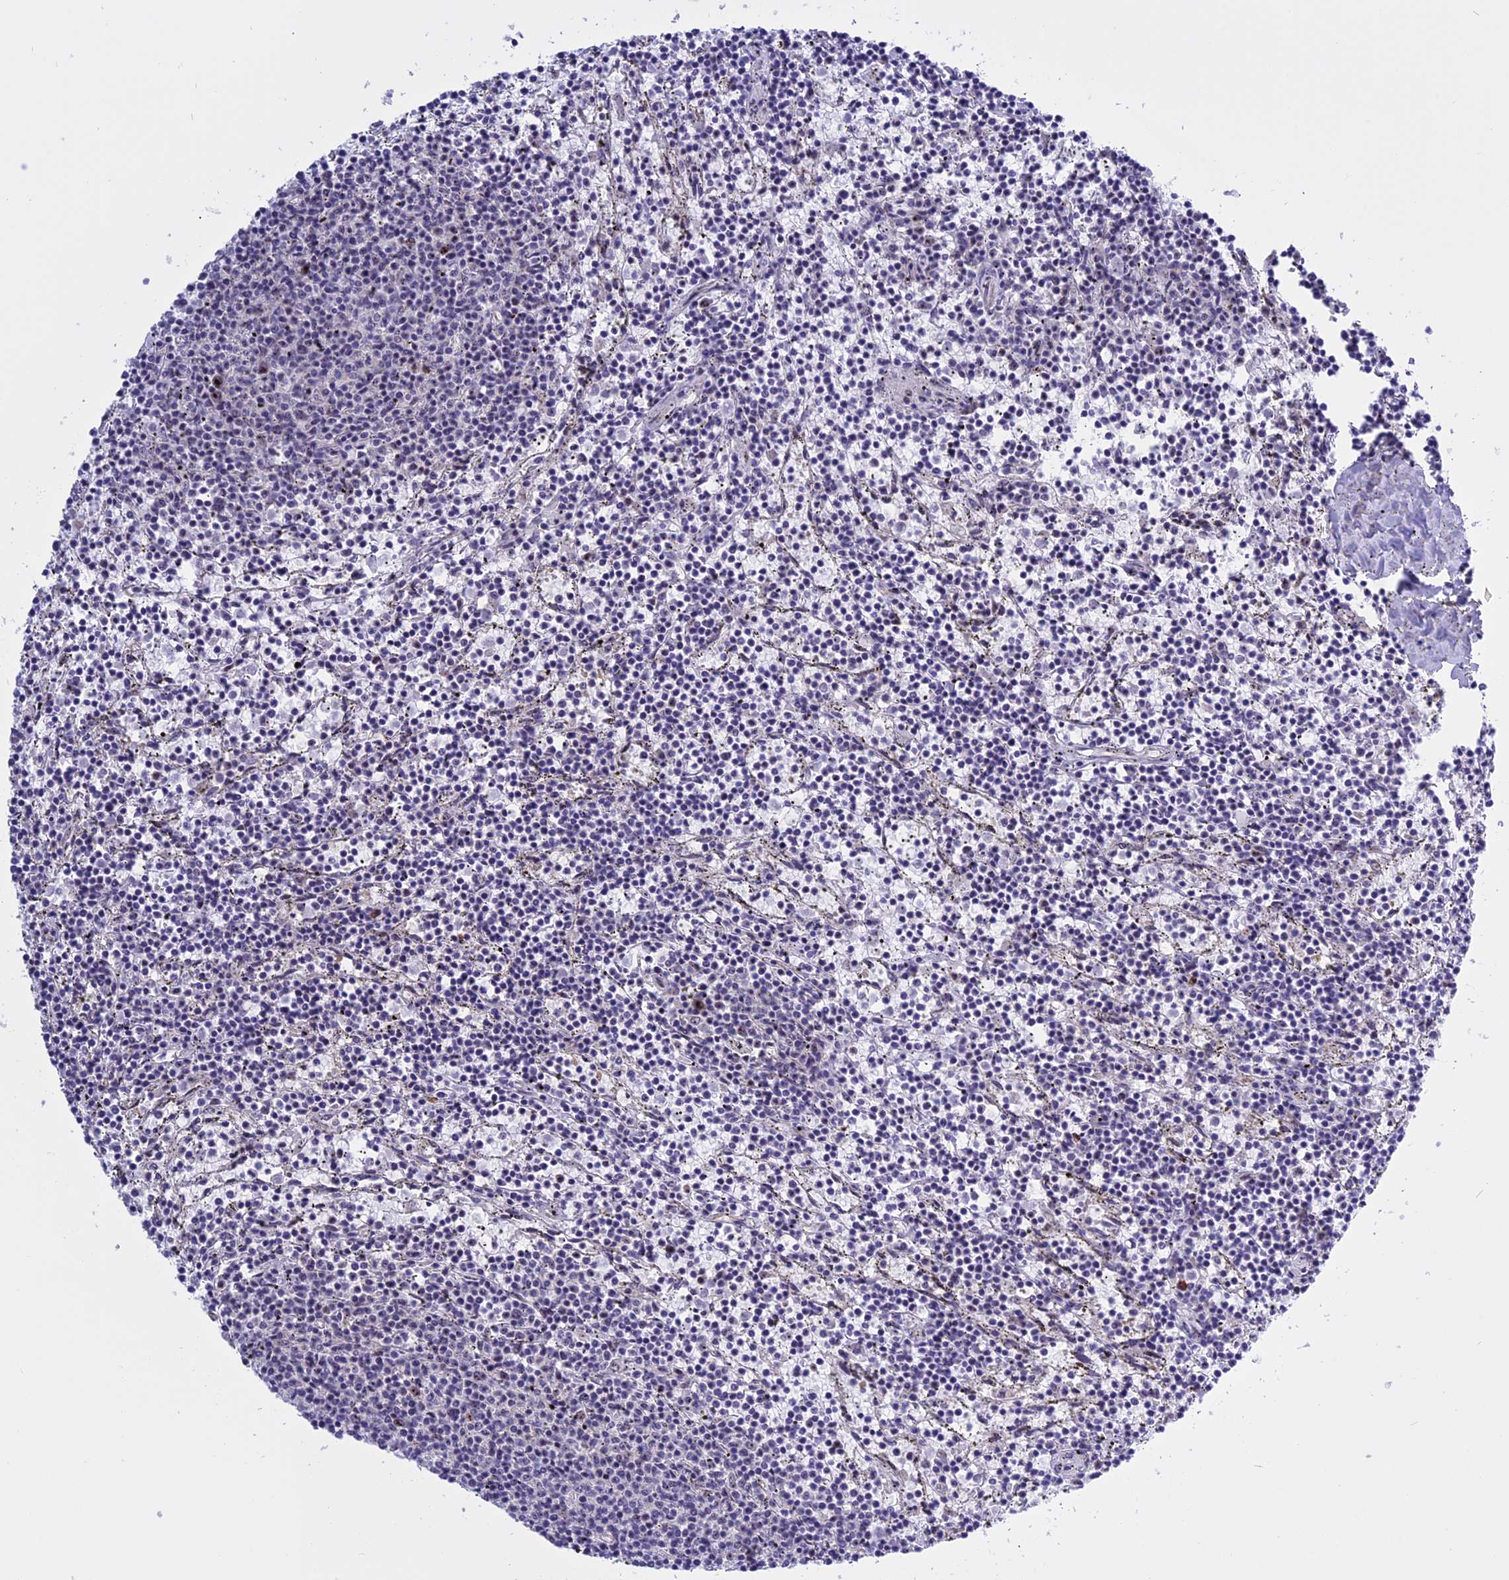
{"staining": {"intensity": "negative", "quantity": "none", "location": "none"}, "tissue": "lymphoma", "cell_type": "Tumor cells", "image_type": "cancer", "snomed": [{"axis": "morphology", "description": "Malignant lymphoma, non-Hodgkin's type, Low grade"}, {"axis": "topography", "description": "Spleen"}], "caption": "The histopathology image shows no significant expression in tumor cells of malignant lymphoma, non-Hodgkin's type (low-grade).", "gene": "TBL3", "patient": {"sex": "female", "age": 50}}